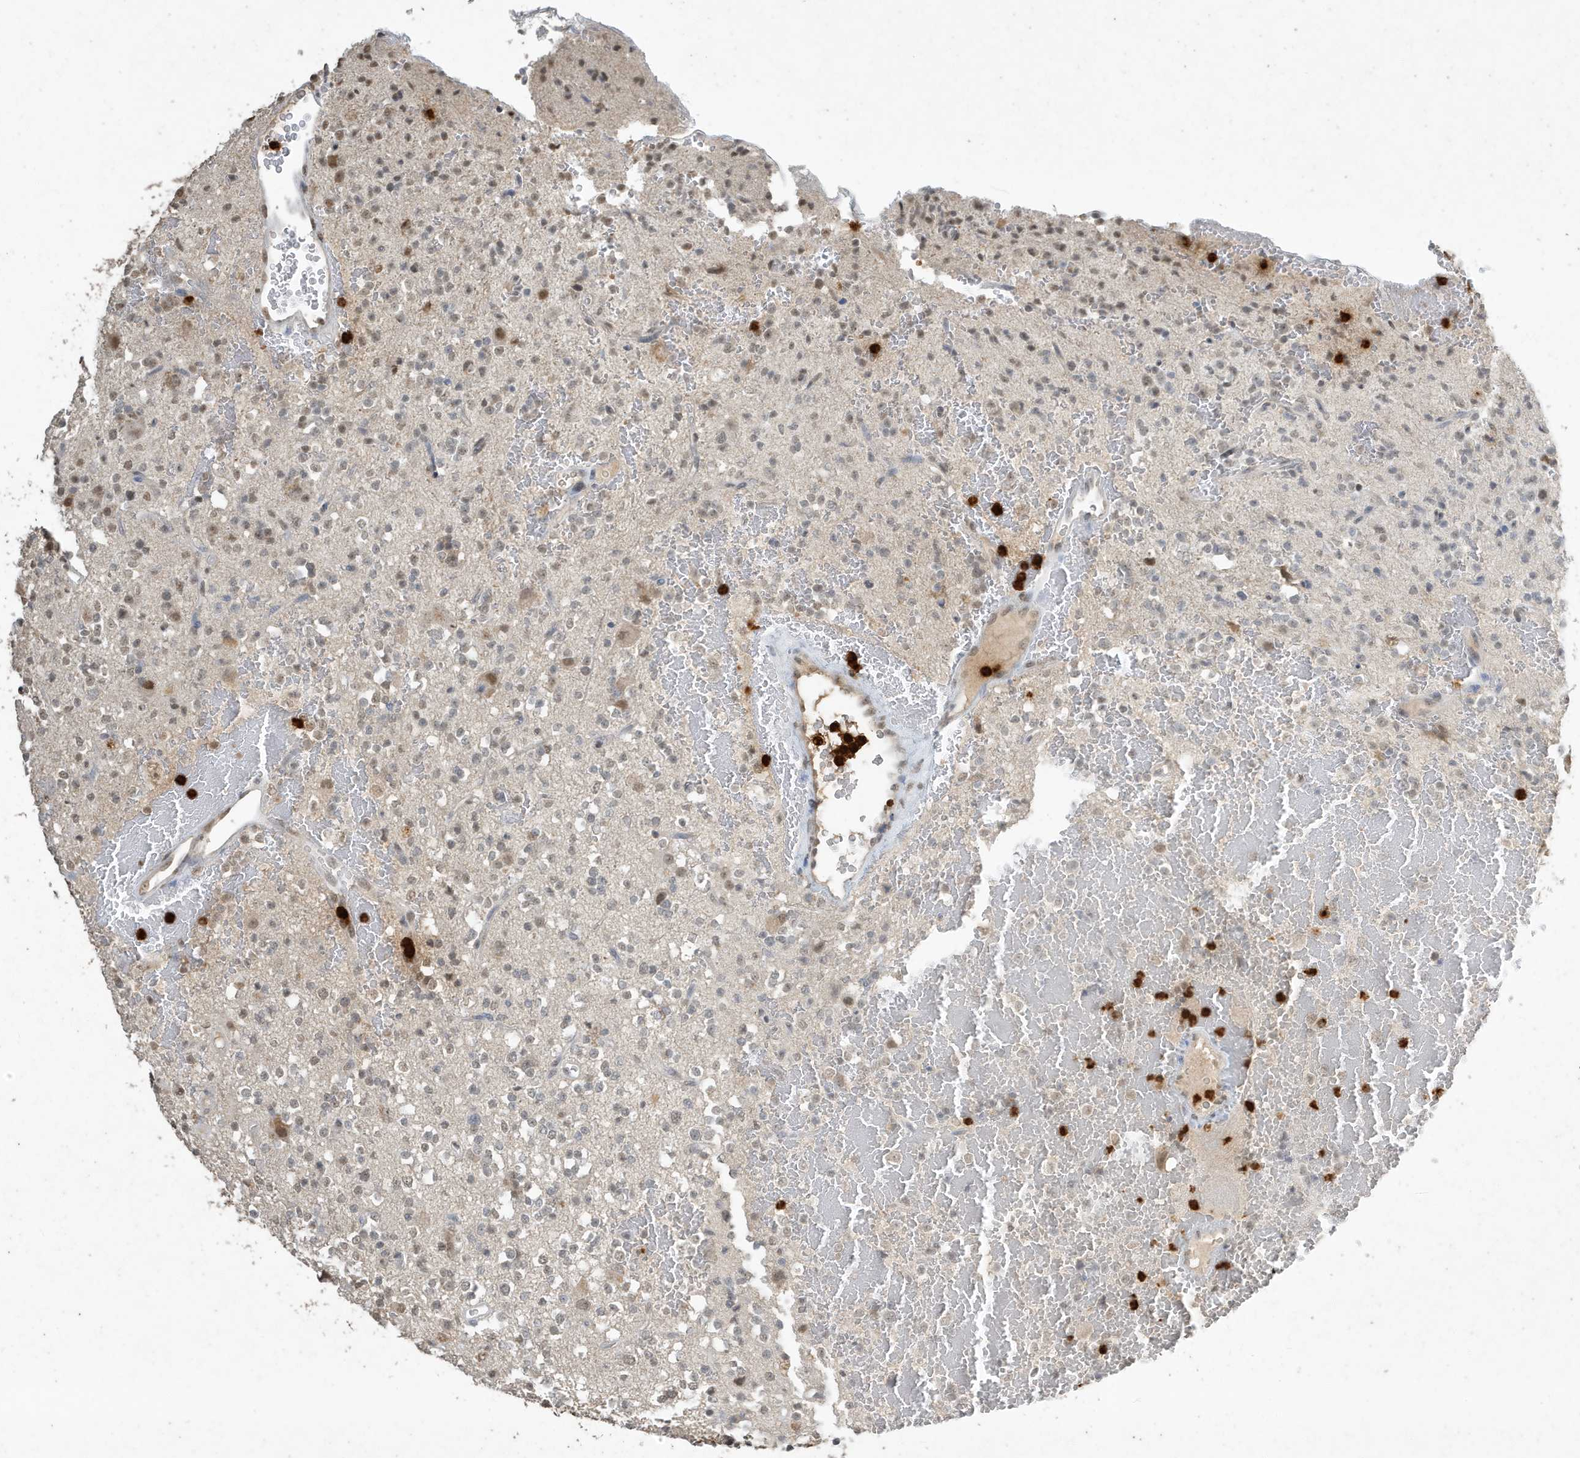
{"staining": {"intensity": "weak", "quantity": "<25%", "location": "nuclear"}, "tissue": "glioma", "cell_type": "Tumor cells", "image_type": "cancer", "snomed": [{"axis": "morphology", "description": "Glioma, malignant, High grade"}, {"axis": "topography", "description": "Brain"}], "caption": "This is a image of immunohistochemistry staining of glioma, which shows no staining in tumor cells.", "gene": "DEFA1", "patient": {"sex": "male", "age": 47}}